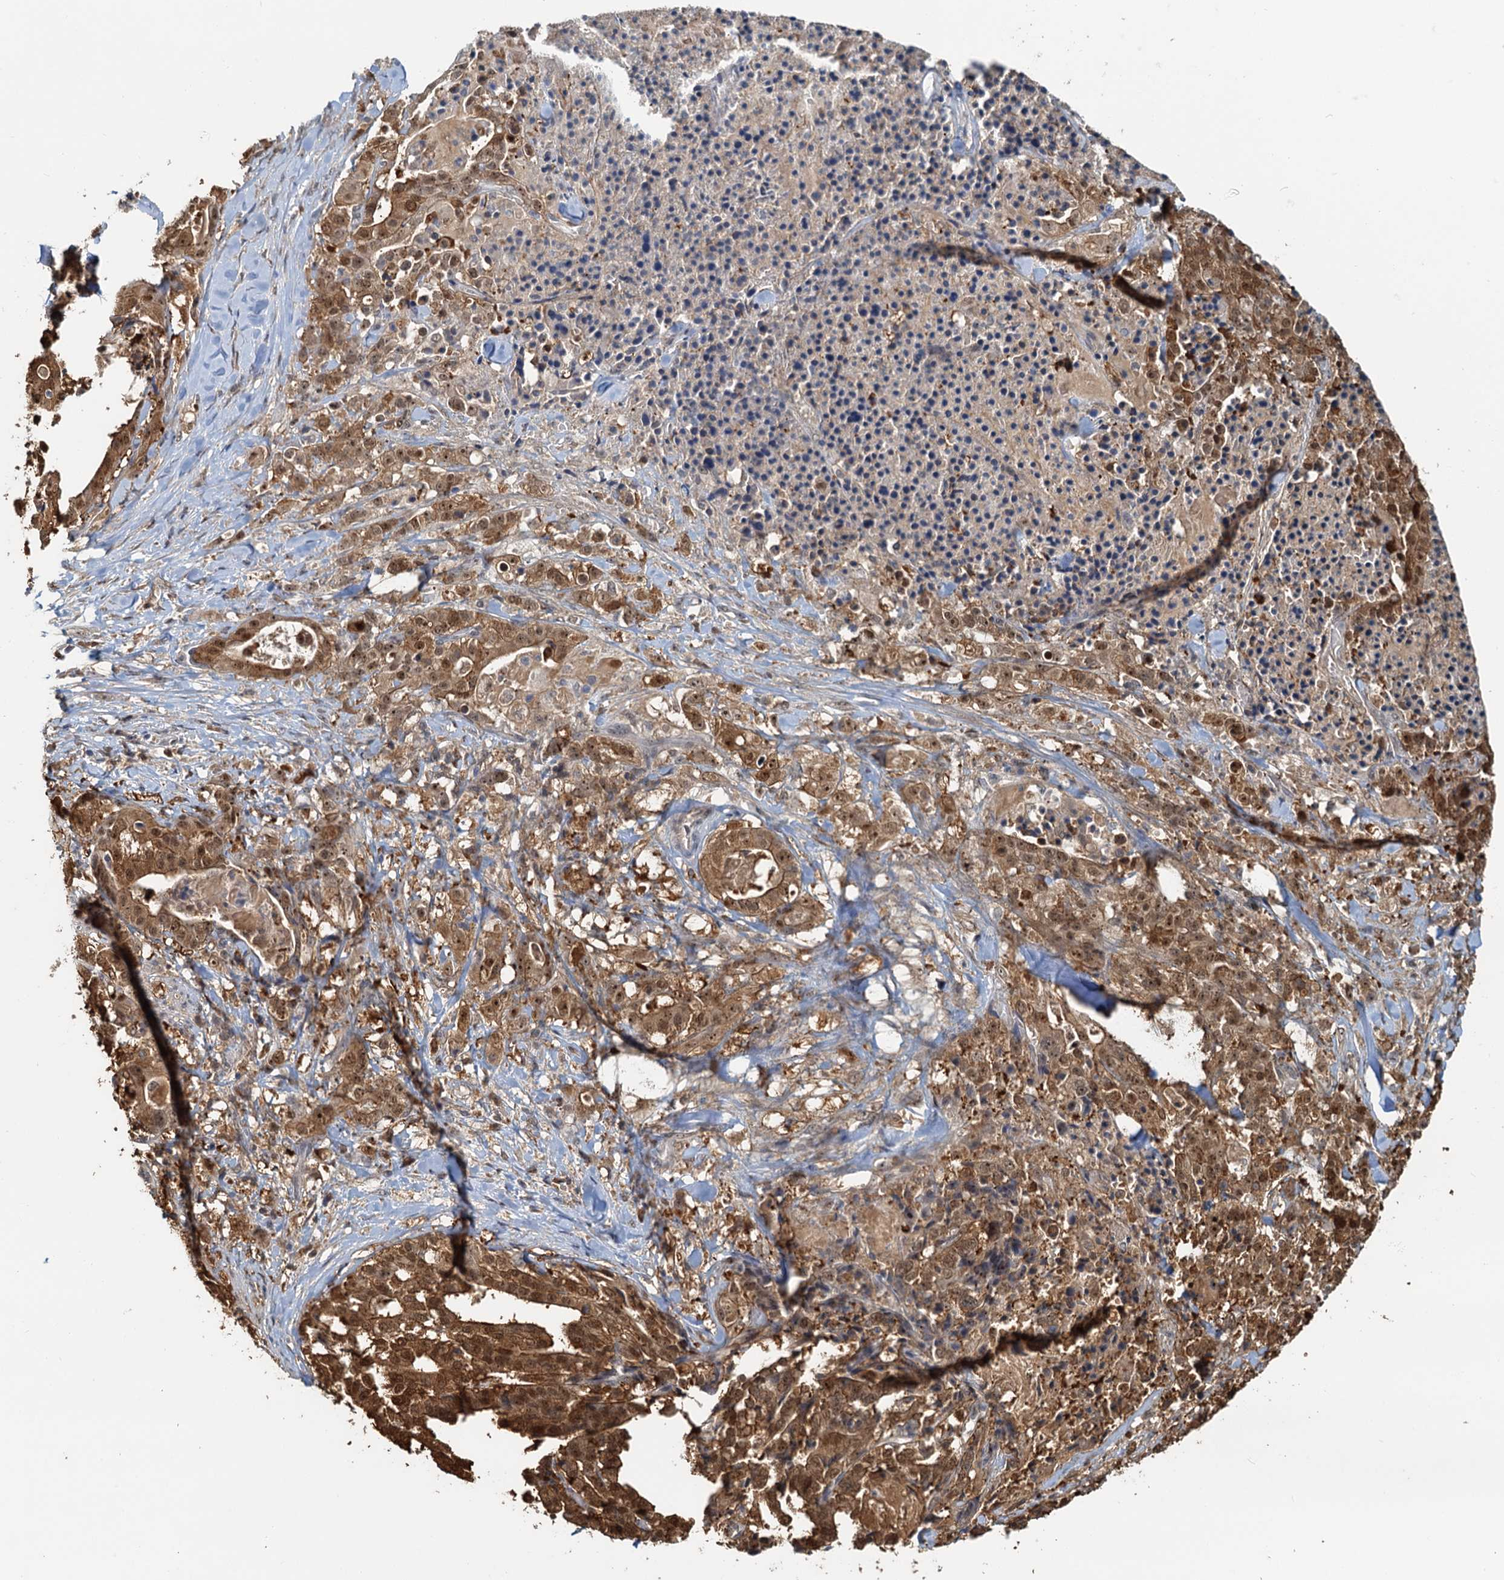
{"staining": {"intensity": "moderate", "quantity": ">75%", "location": "cytoplasmic/membranous,nuclear"}, "tissue": "stomach cancer", "cell_type": "Tumor cells", "image_type": "cancer", "snomed": [{"axis": "morphology", "description": "Adenocarcinoma, NOS"}, {"axis": "topography", "description": "Stomach"}], "caption": "Protein expression analysis of human stomach cancer reveals moderate cytoplasmic/membranous and nuclear positivity in approximately >75% of tumor cells.", "gene": "SPINDOC", "patient": {"sex": "male", "age": 48}}